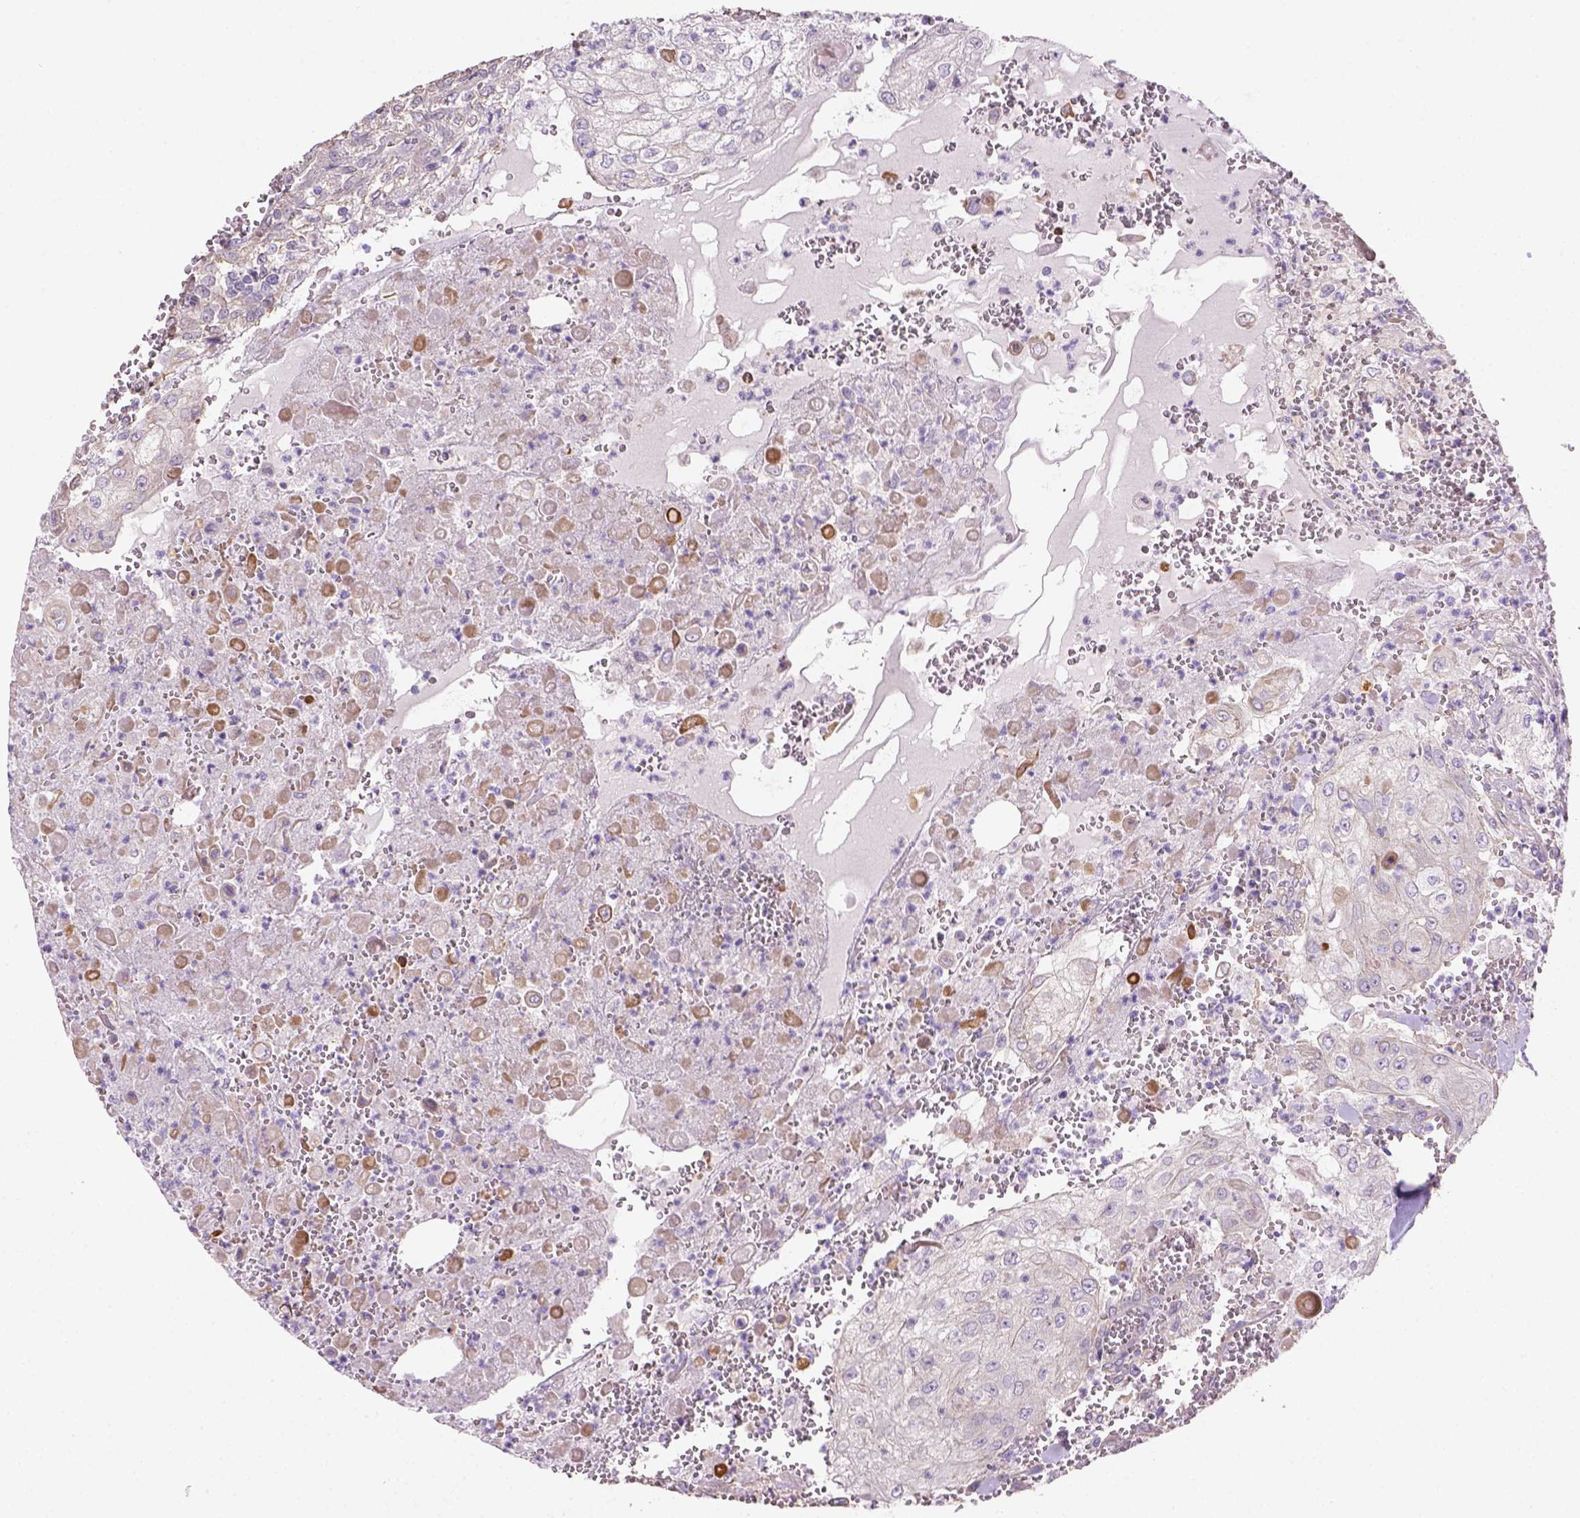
{"staining": {"intensity": "negative", "quantity": "none", "location": "none"}, "tissue": "urothelial cancer", "cell_type": "Tumor cells", "image_type": "cancer", "snomed": [{"axis": "morphology", "description": "Urothelial carcinoma, High grade"}, {"axis": "topography", "description": "Urinary bladder"}], "caption": "An immunohistochemistry (IHC) histopathology image of high-grade urothelial carcinoma is shown. There is no staining in tumor cells of high-grade urothelial carcinoma. (DAB IHC, high magnification).", "gene": "HTRA1", "patient": {"sex": "male", "age": 62}}